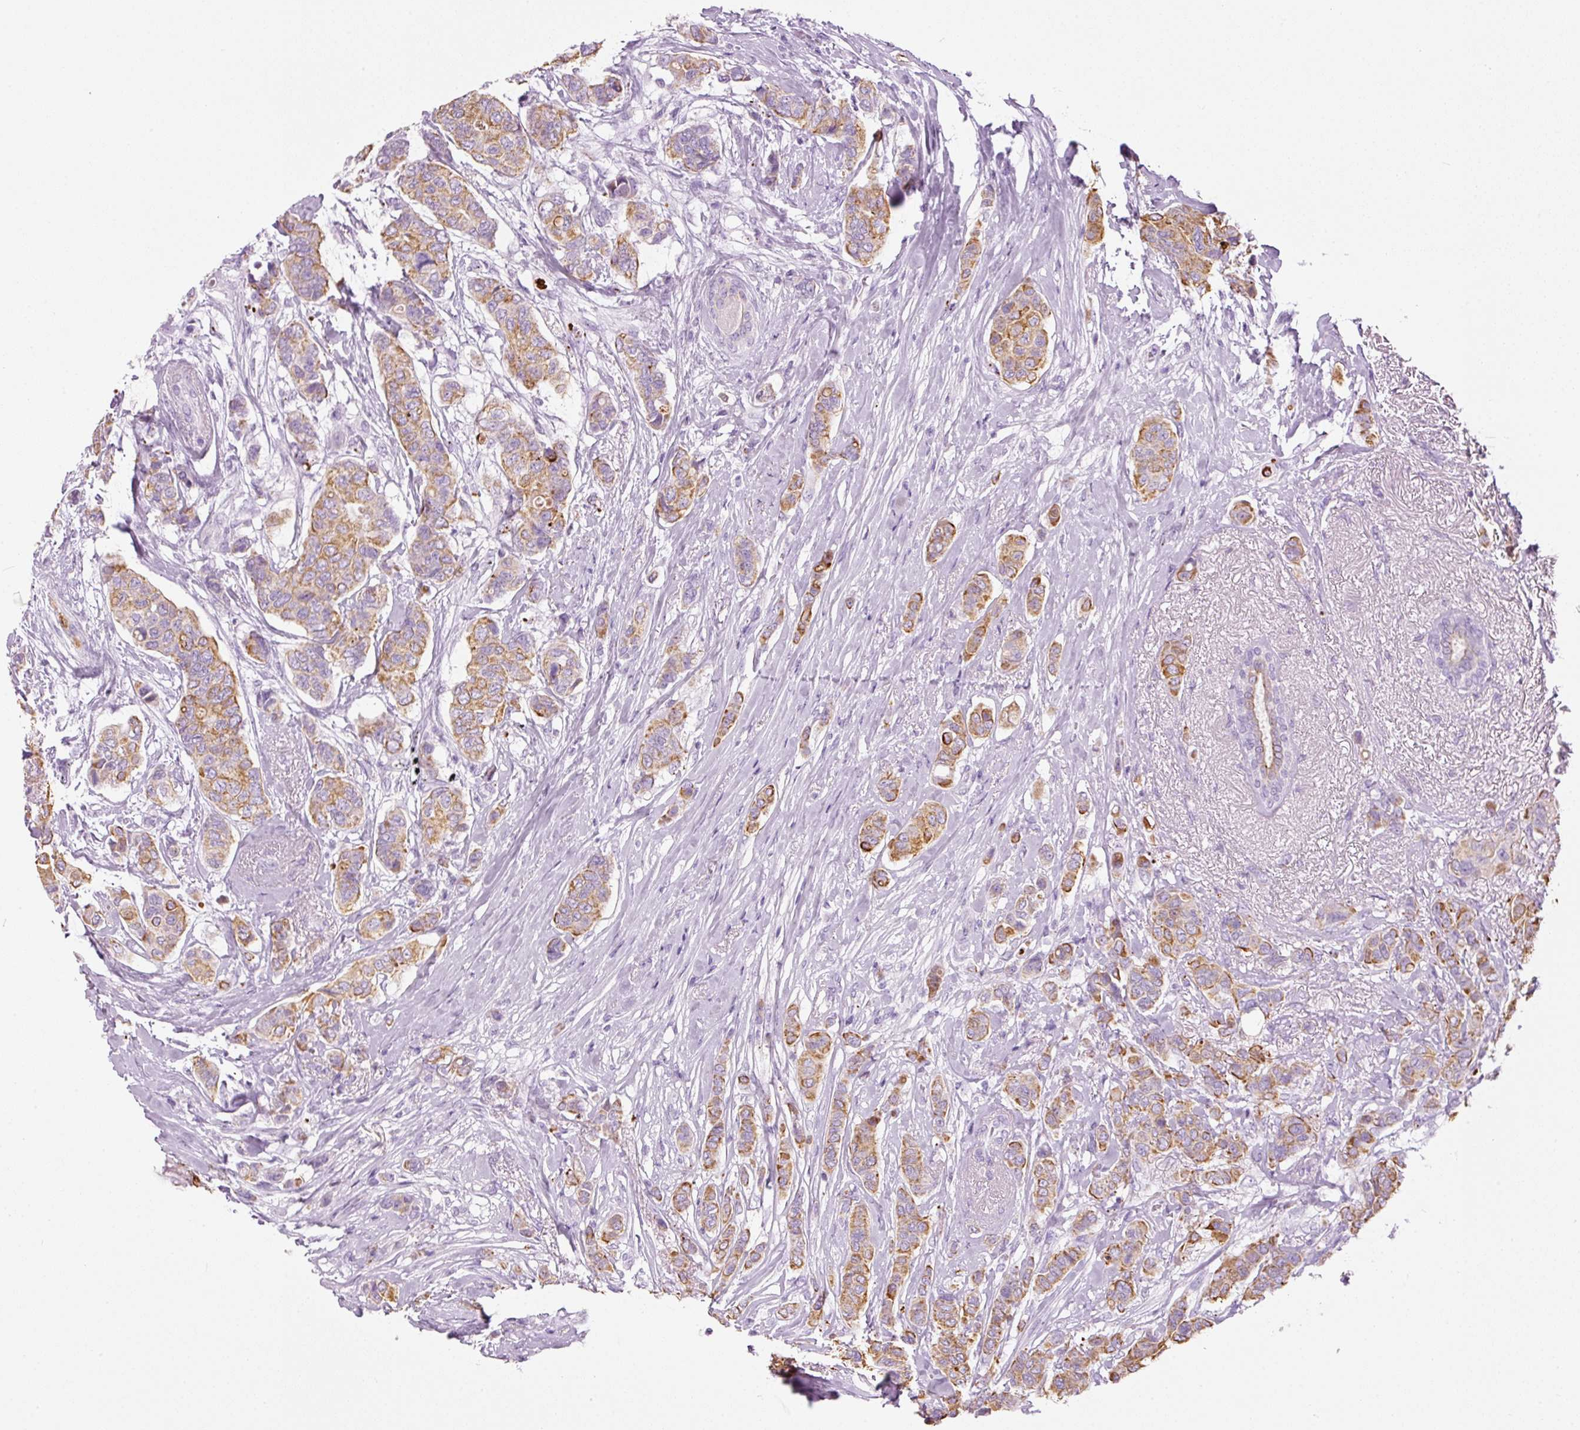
{"staining": {"intensity": "moderate", "quantity": ">75%", "location": "cytoplasmic/membranous"}, "tissue": "breast cancer", "cell_type": "Tumor cells", "image_type": "cancer", "snomed": [{"axis": "morphology", "description": "Lobular carcinoma"}, {"axis": "topography", "description": "Breast"}], "caption": "Breast lobular carcinoma stained with a protein marker demonstrates moderate staining in tumor cells.", "gene": "CARD16", "patient": {"sex": "female", "age": 51}}